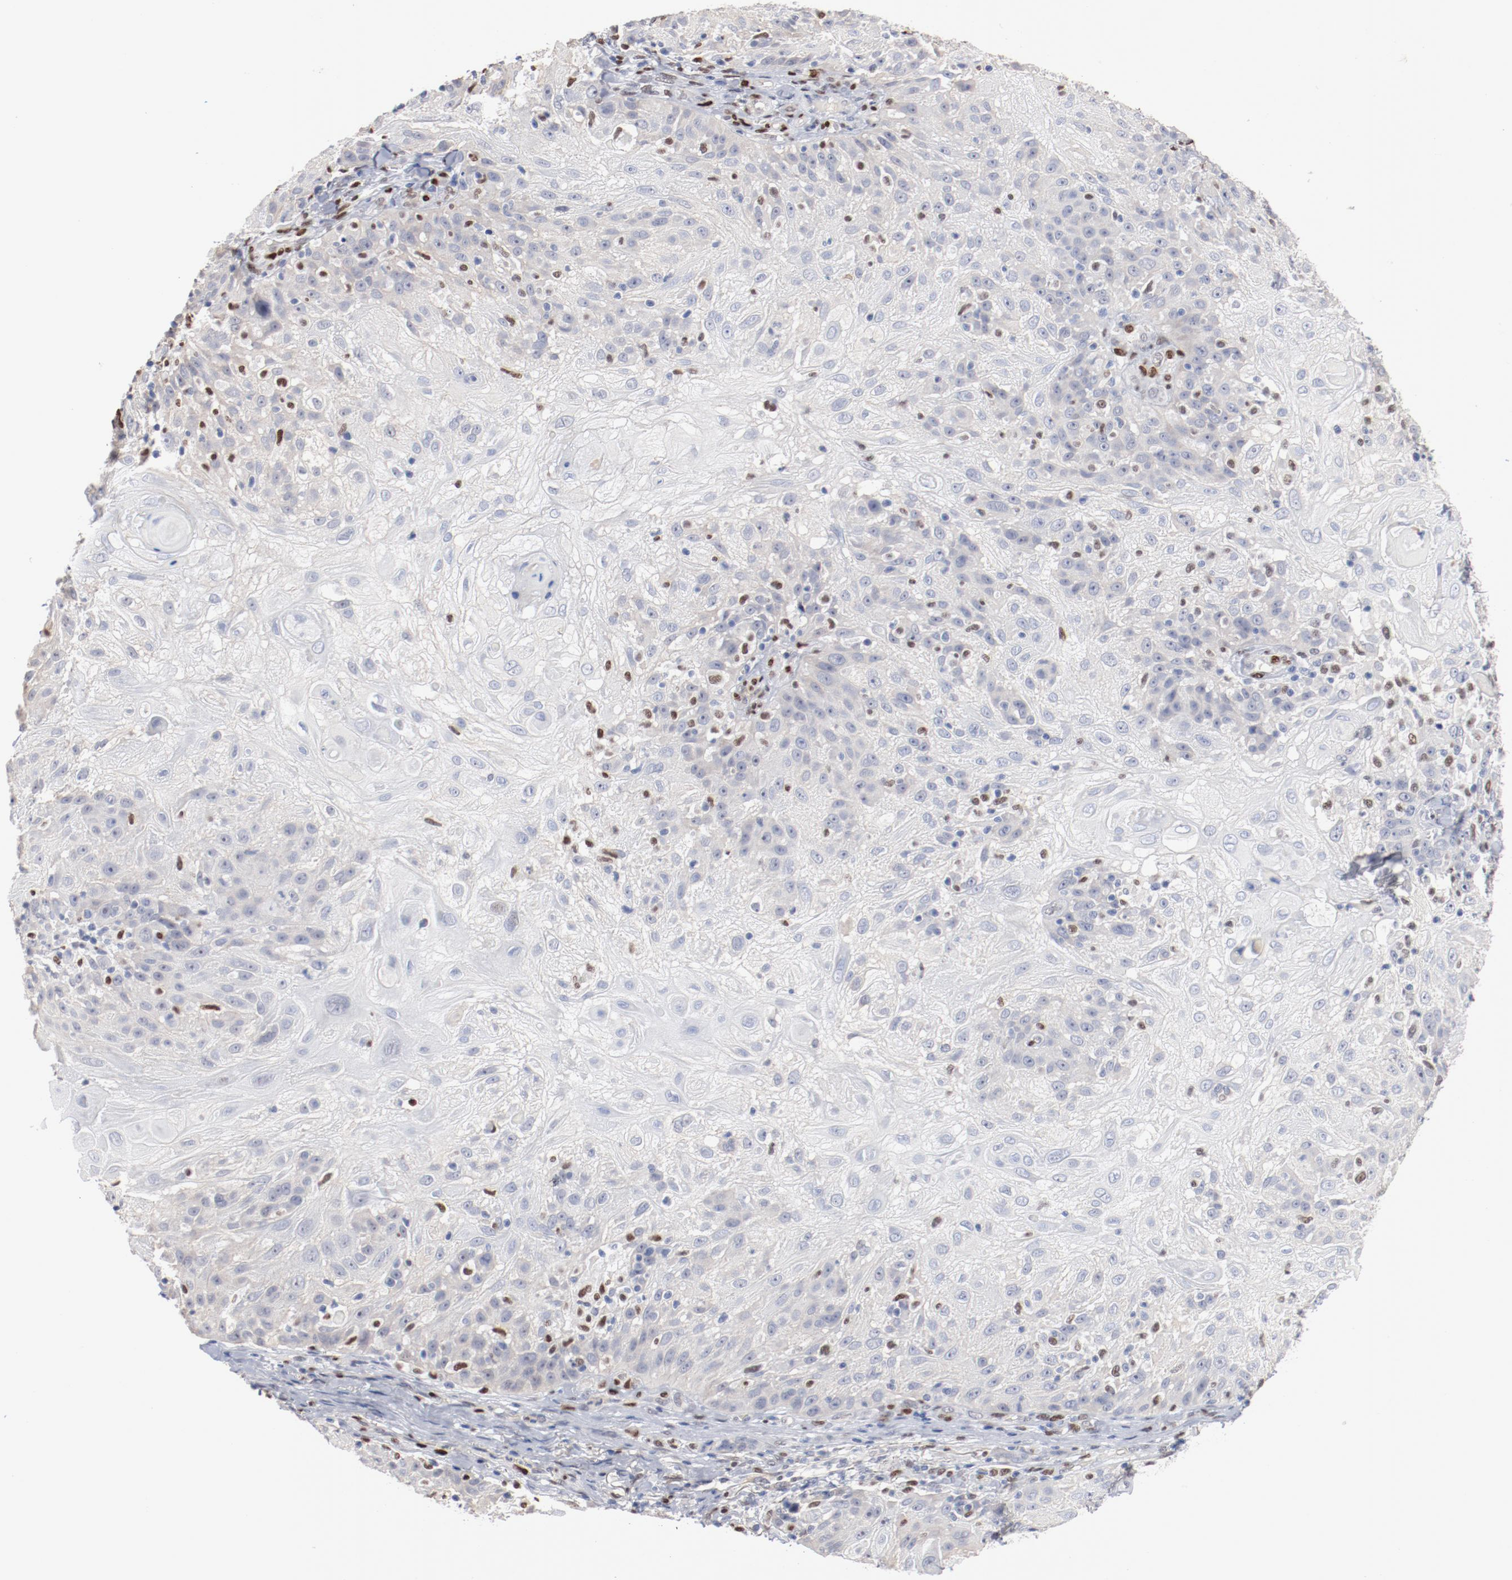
{"staining": {"intensity": "negative", "quantity": "none", "location": "none"}, "tissue": "skin cancer", "cell_type": "Tumor cells", "image_type": "cancer", "snomed": [{"axis": "morphology", "description": "Normal tissue, NOS"}, {"axis": "morphology", "description": "Squamous cell carcinoma, NOS"}, {"axis": "topography", "description": "Skin"}], "caption": "A photomicrograph of human squamous cell carcinoma (skin) is negative for staining in tumor cells.", "gene": "ZEB2", "patient": {"sex": "female", "age": 83}}